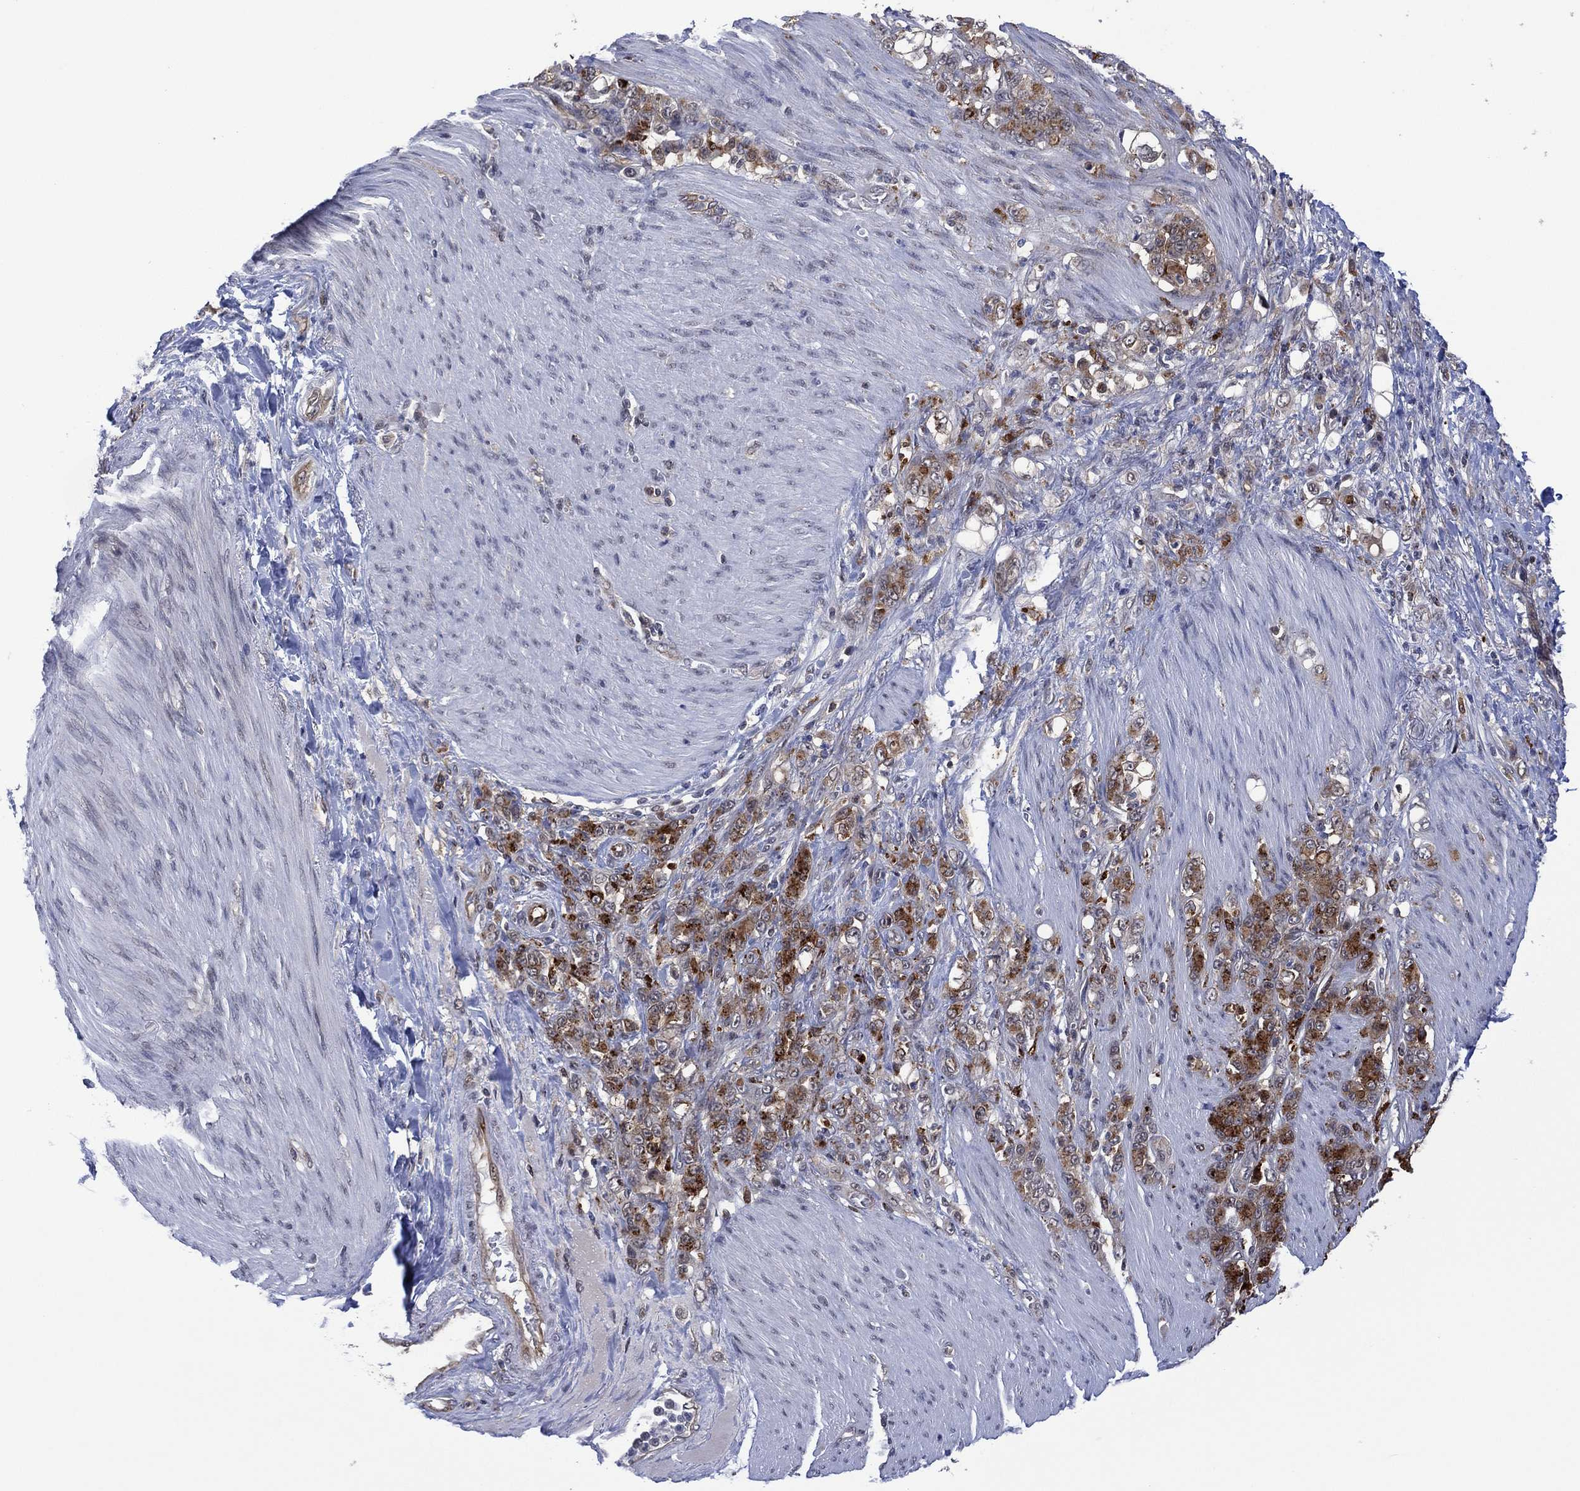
{"staining": {"intensity": "moderate", "quantity": "25%-75%", "location": "cytoplasmic/membranous"}, "tissue": "stomach cancer", "cell_type": "Tumor cells", "image_type": "cancer", "snomed": [{"axis": "morphology", "description": "Adenocarcinoma, NOS"}, {"axis": "topography", "description": "Stomach"}], "caption": "Tumor cells exhibit moderate cytoplasmic/membranous positivity in approximately 25%-75% of cells in stomach cancer (adenocarcinoma). The staining was performed using DAB (3,3'-diaminobenzidine), with brown indicating positive protein expression. Nuclei are stained blue with hematoxylin.", "gene": "DPP4", "patient": {"sex": "female", "age": 79}}